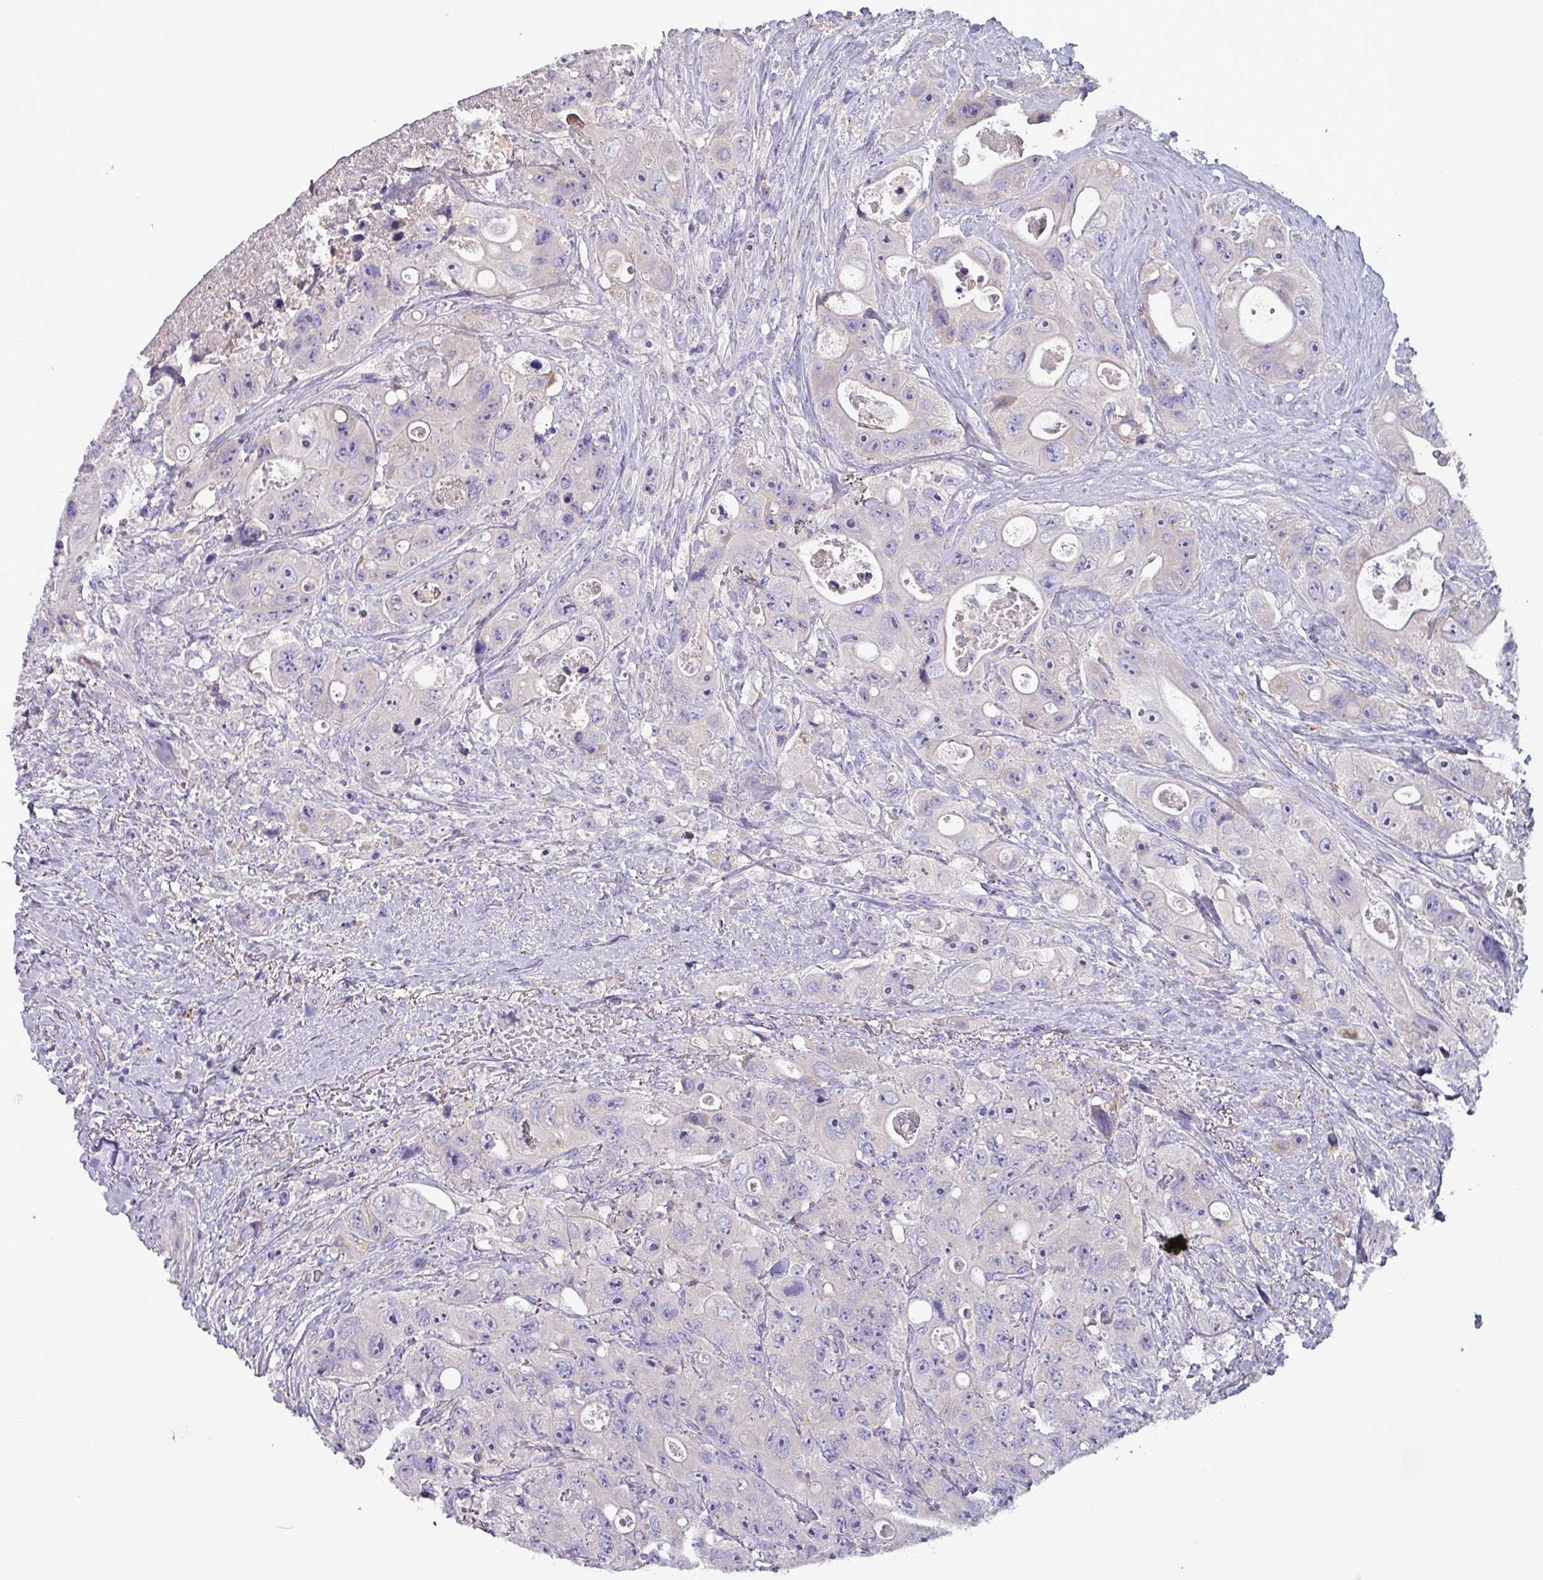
{"staining": {"intensity": "negative", "quantity": "none", "location": "none"}, "tissue": "colorectal cancer", "cell_type": "Tumor cells", "image_type": "cancer", "snomed": [{"axis": "morphology", "description": "Adenocarcinoma, NOS"}, {"axis": "topography", "description": "Colon"}], "caption": "Colorectal cancer (adenocarcinoma) was stained to show a protein in brown. There is no significant positivity in tumor cells.", "gene": "HSD3B7", "patient": {"sex": "female", "age": 46}}